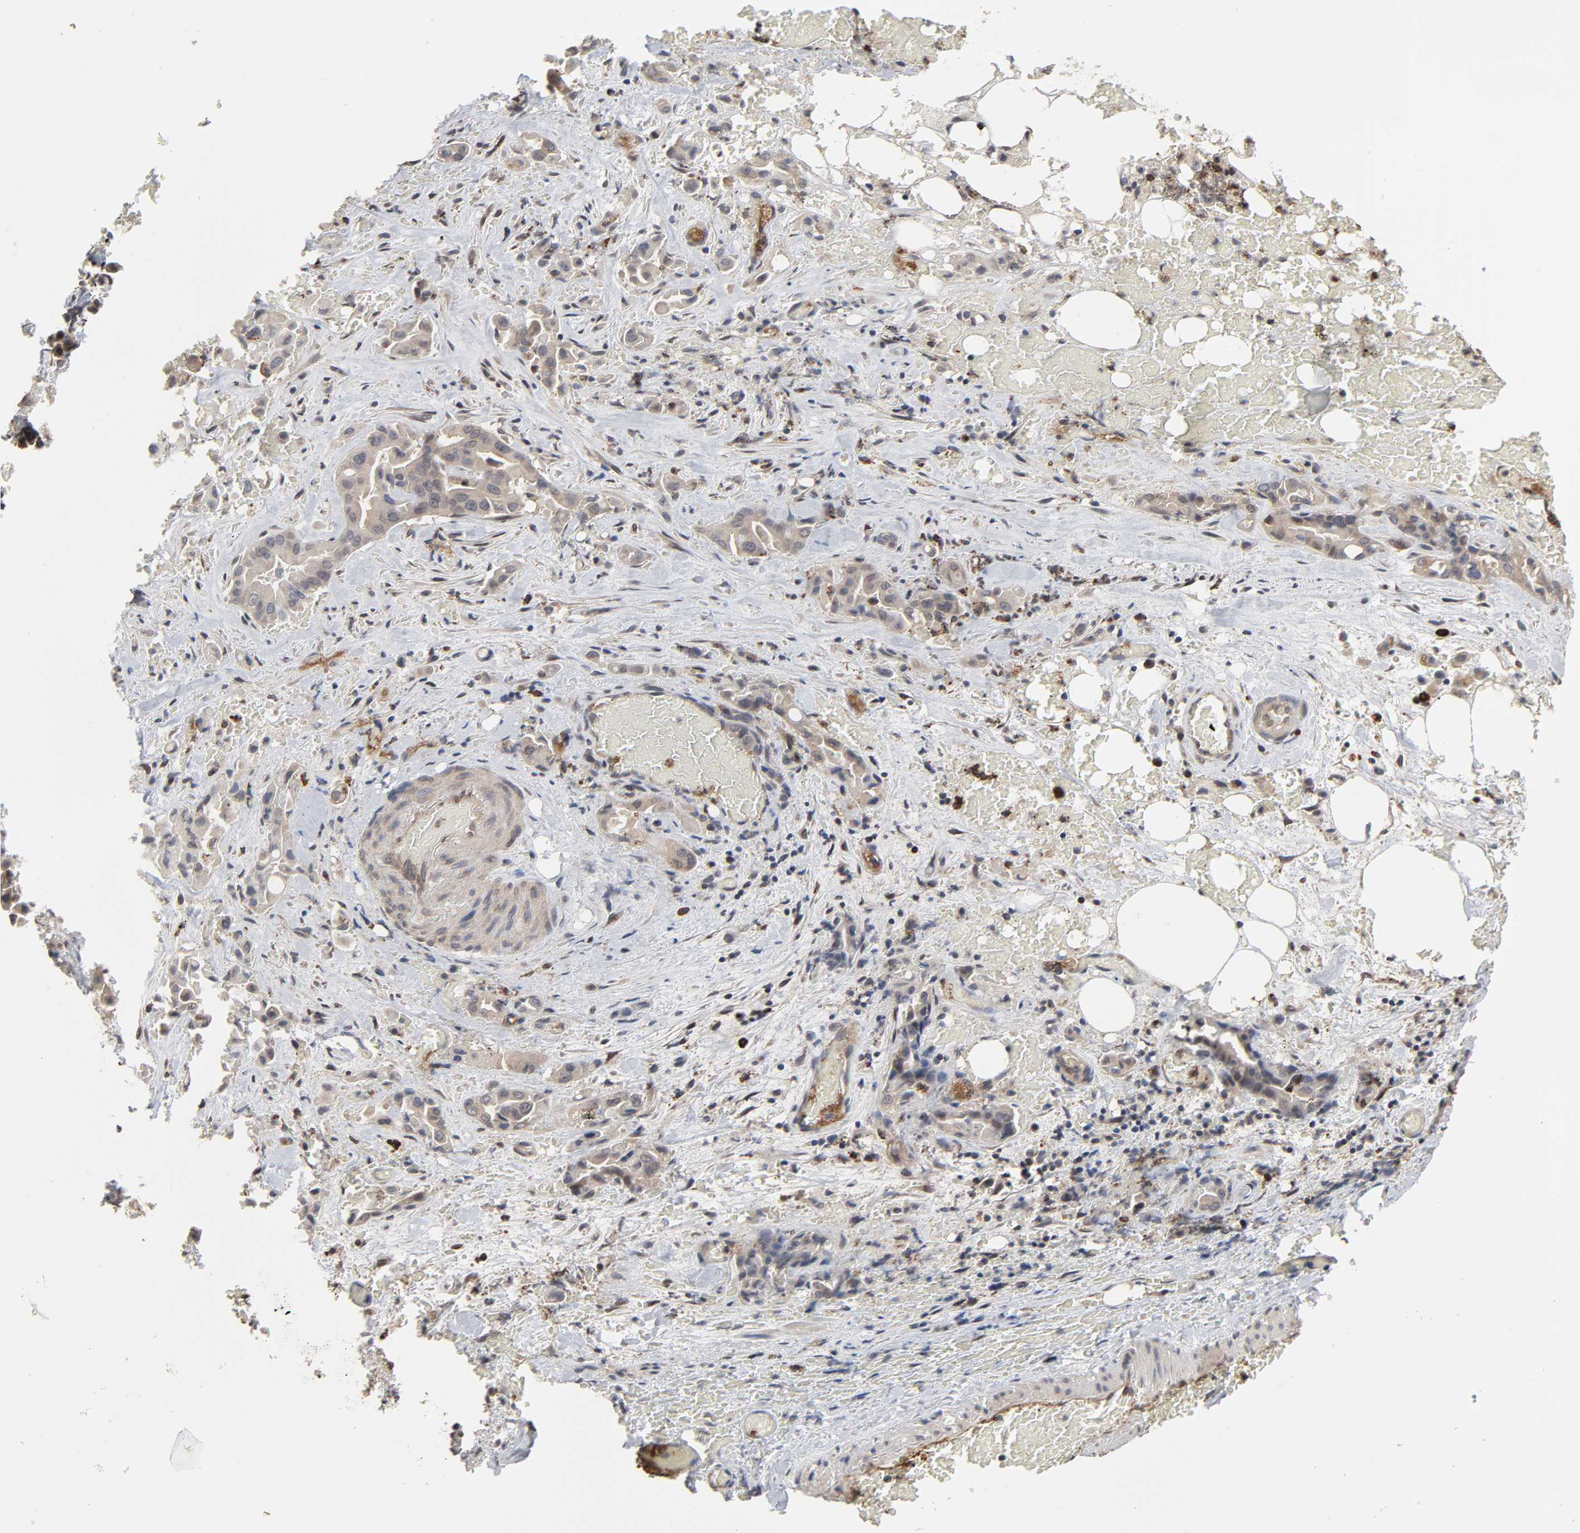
{"staining": {"intensity": "weak", "quantity": ">75%", "location": "cytoplasmic/membranous"}, "tissue": "liver cancer", "cell_type": "Tumor cells", "image_type": "cancer", "snomed": [{"axis": "morphology", "description": "Cholangiocarcinoma"}, {"axis": "topography", "description": "Liver"}], "caption": "Liver cholangiocarcinoma stained for a protein (brown) shows weak cytoplasmic/membranous positive staining in approximately >75% of tumor cells.", "gene": "CCDC175", "patient": {"sex": "female", "age": 68}}